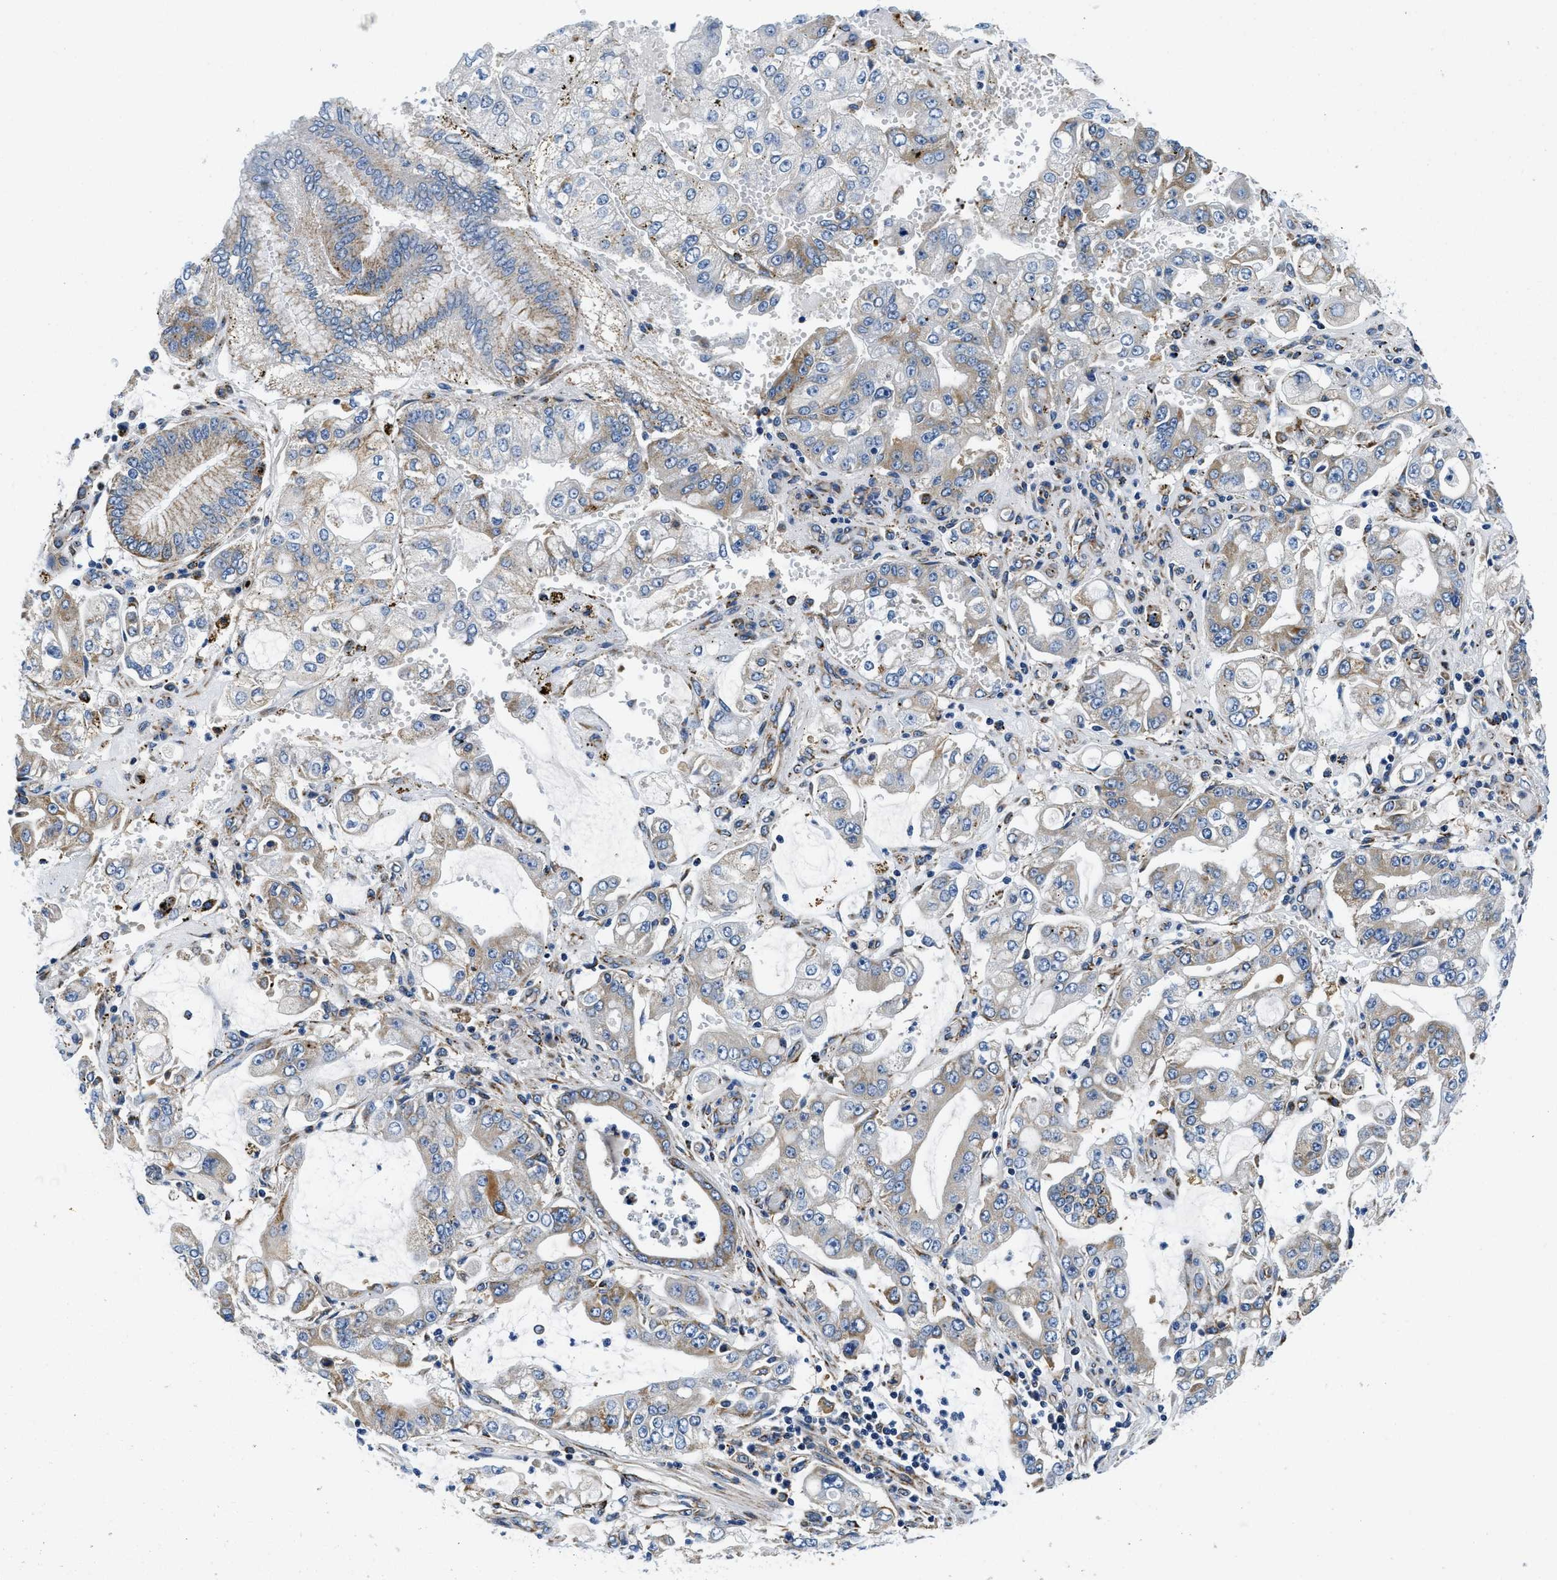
{"staining": {"intensity": "moderate", "quantity": "<25%", "location": "cytoplasmic/membranous"}, "tissue": "stomach cancer", "cell_type": "Tumor cells", "image_type": "cancer", "snomed": [{"axis": "morphology", "description": "Adenocarcinoma, NOS"}, {"axis": "topography", "description": "Stomach"}], "caption": "Immunohistochemical staining of stomach cancer (adenocarcinoma) reveals low levels of moderate cytoplasmic/membranous expression in approximately <25% of tumor cells.", "gene": "SAMD4B", "patient": {"sex": "male", "age": 76}}